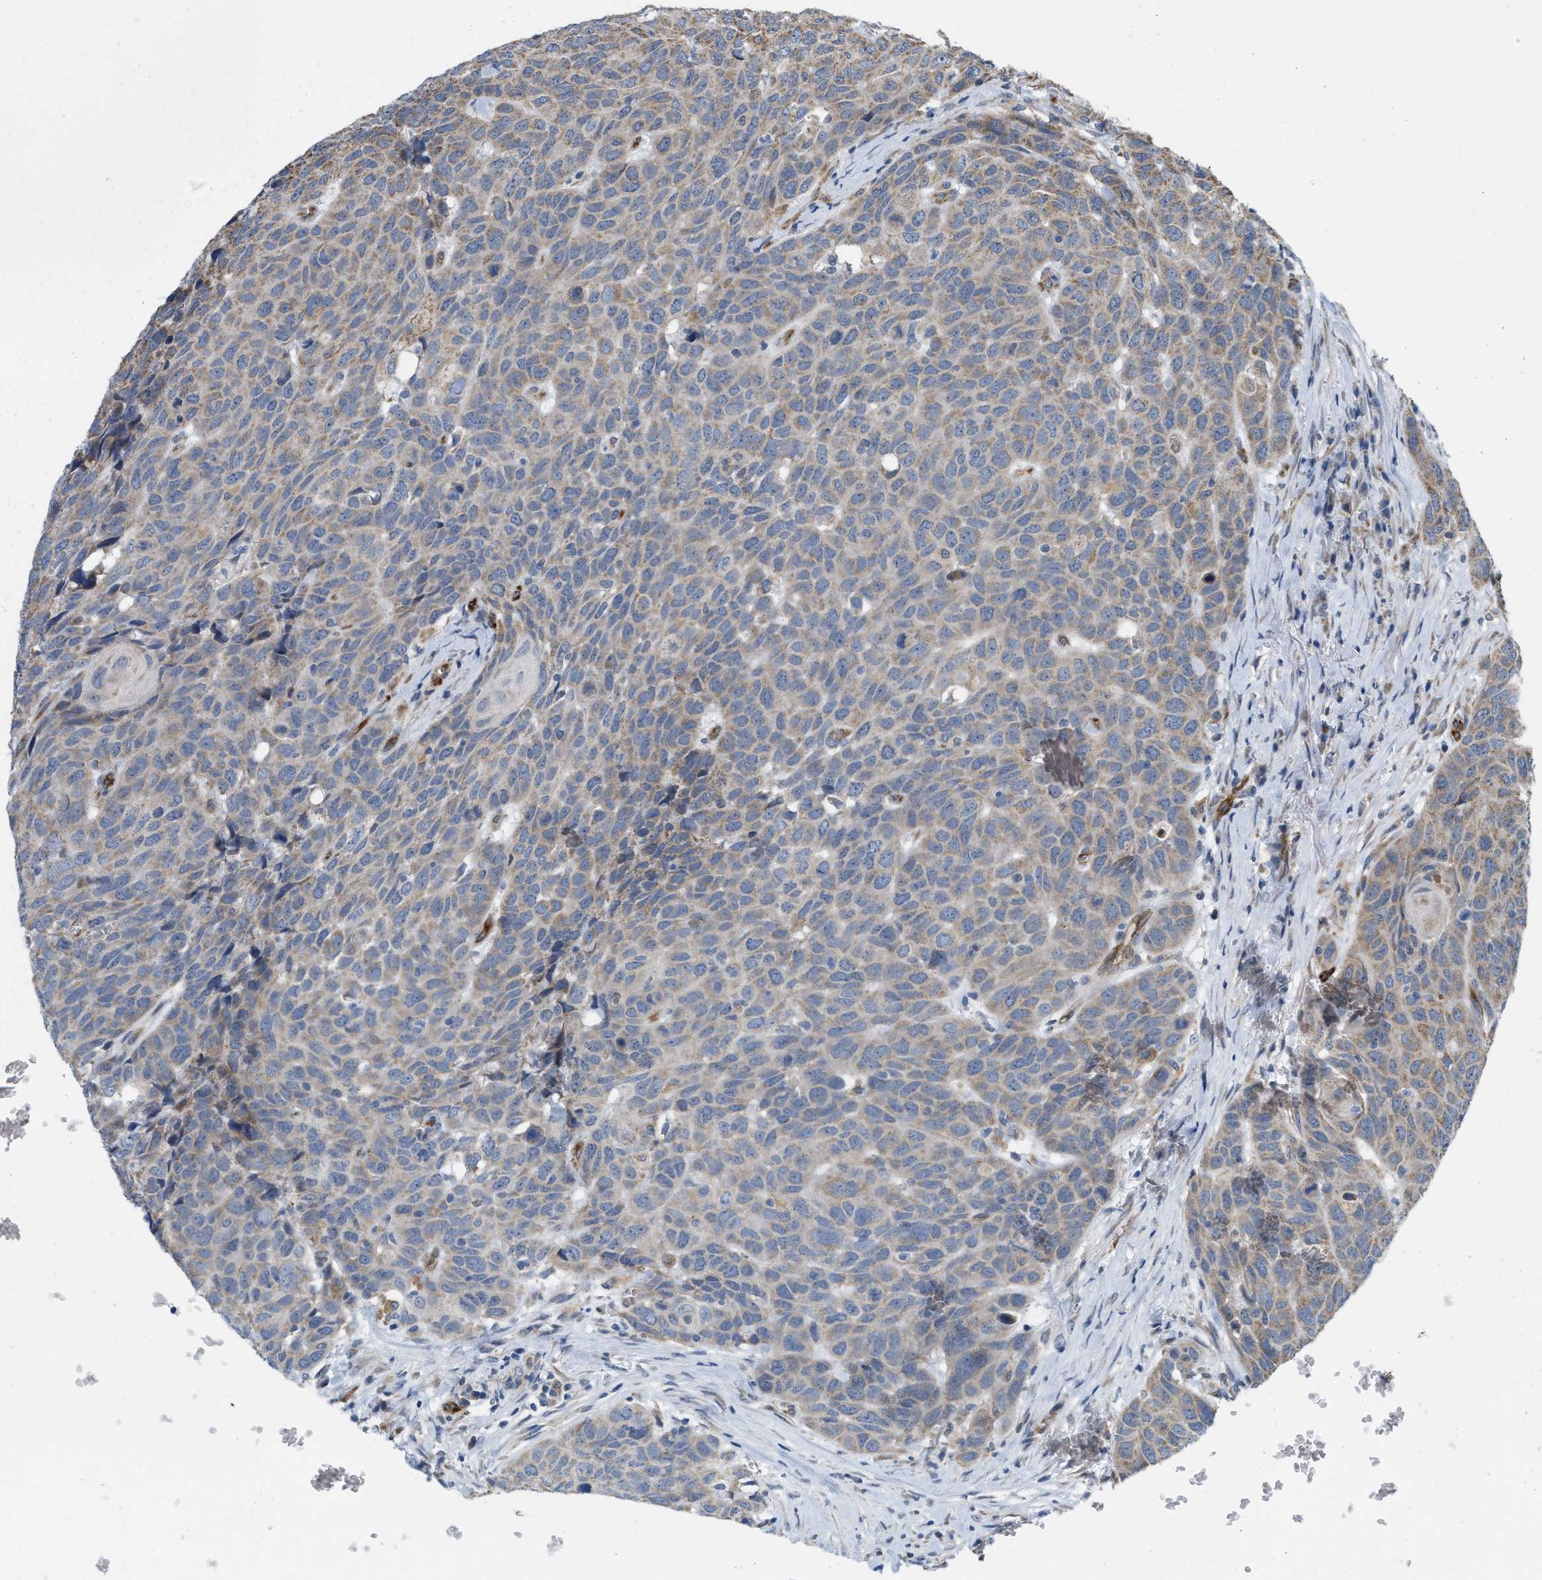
{"staining": {"intensity": "weak", "quantity": "25%-75%", "location": "cytoplasmic/membranous"}, "tissue": "head and neck cancer", "cell_type": "Tumor cells", "image_type": "cancer", "snomed": [{"axis": "morphology", "description": "Squamous cell carcinoma, NOS"}, {"axis": "topography", "description": "Head-Neck"}], "caption": "Protein staining demonstrates weak cytoplasmic/membranous positivity in about 25%-75% of tumor cells in squamous cell carcinoma (head and neck). (brown staining indicates protein expression, while blue staining denotes nuclei).", "gene": "EOGT", "patient": {"sex": "male", "age": 66}}